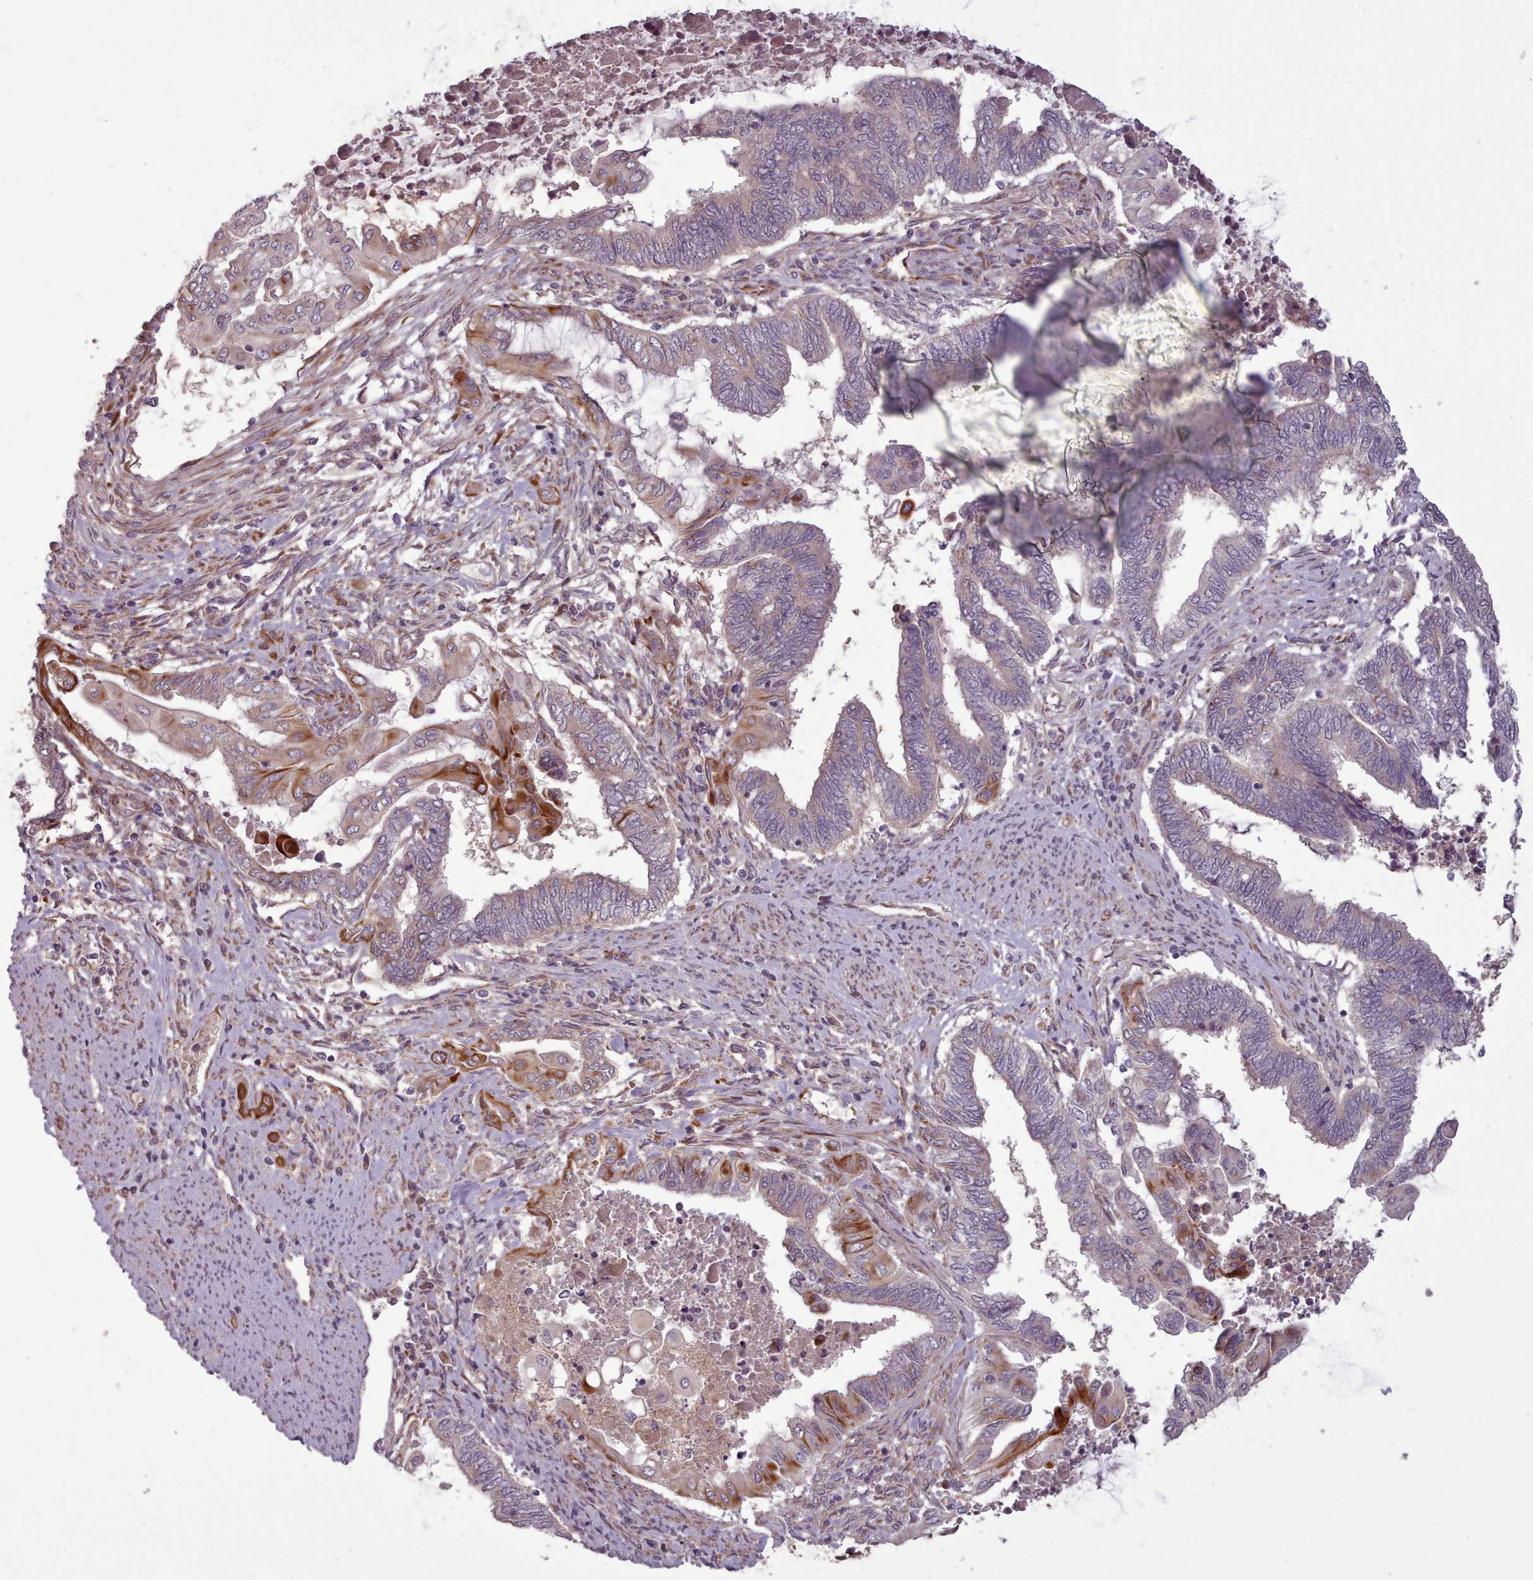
{"staining": {"intensity": "strong", "quantity": "<25%", "location": "cytoplasmic/membranous"}, "tissue": "endometrial cancer", "cell_type": "Tumor cells", "image_type": "cancer", "snomed": [{"axis": "morphology", "description": "Adenocarcinoma, NOS"}, {"axis": "topography", "description": "Uterus"}, {"axis": "topography", "description": "Endometrium"}], "caption": "Endometrial adenocarcinoma tissue demonstrates strong cytoplasmic/membranous staining in about <25% of tumor cells The staining was performed using DAB (3,3'-diaminobenzidine), with brown indicating positive protein expression. Nuclei are stained blue with hematoxylin.", "gene": "GBGT1", "patient": {"sex": "female", "age": 70}}